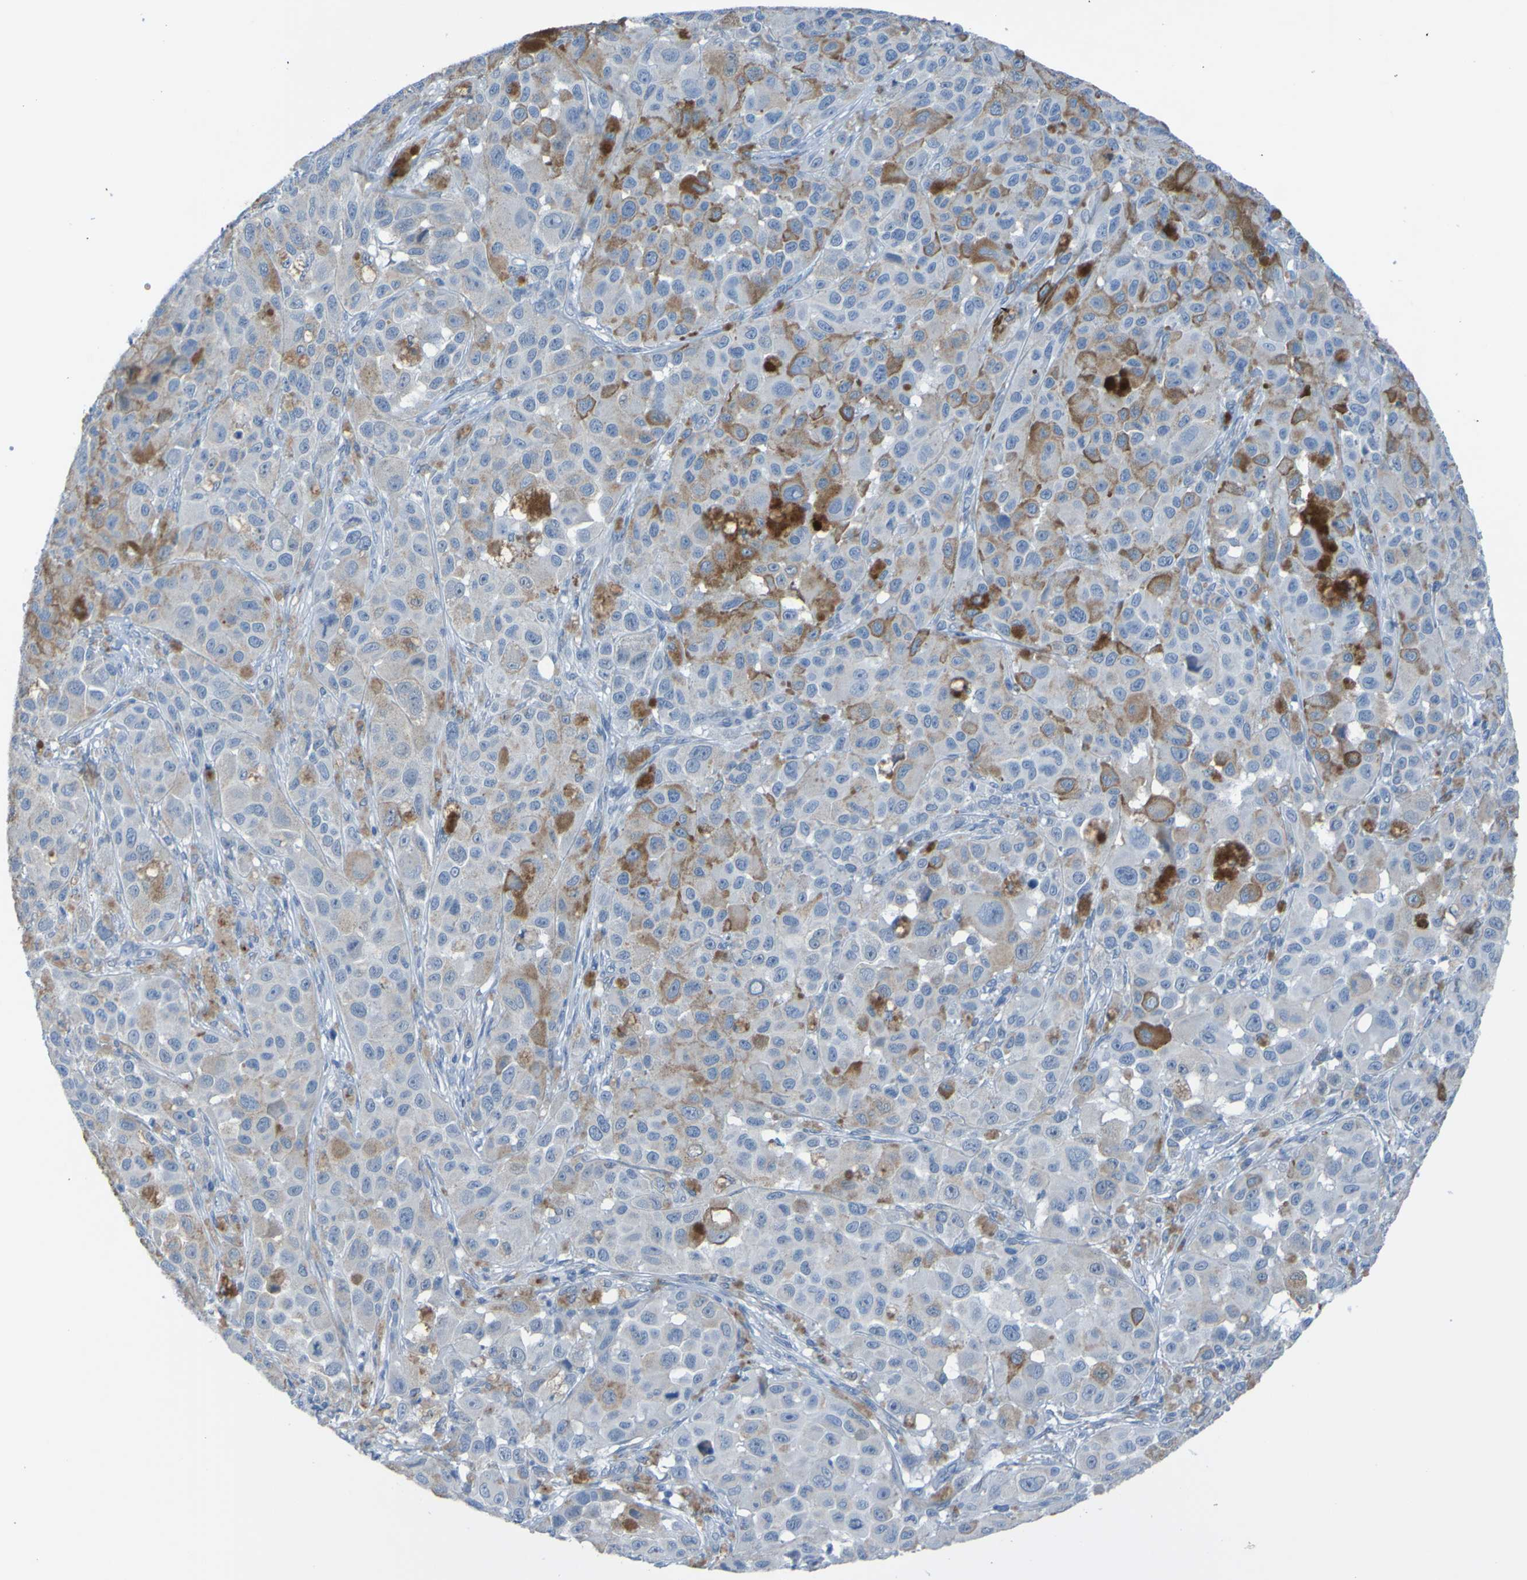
{"staining": {"intensity": "weak", "quantity": "<25%", "location": "cytoplasmic/membranous"}, "tissue": "melanoma", "cell_type": "Tumor cells", "image_type": "cancer", "snomed": [{"axis": "morphology", "description": "Malignant melanoma, NOS"}, {"axis": "topography", "description": "Skin"}], "caption": "IHC photomicrograph of neoplastic tissue: melanoma stained with DAB (3,3'-diaminobenzidine) demonstrates no significant protein expression in tumor cells. (Stains: DAB immunohistochemistry (IHC) with hematoxylin counter stain, Microscopy: brightfield microscopy at high magnification).", "gene": "ACMSD", "patient": {"sex": "male", "age": 96}}